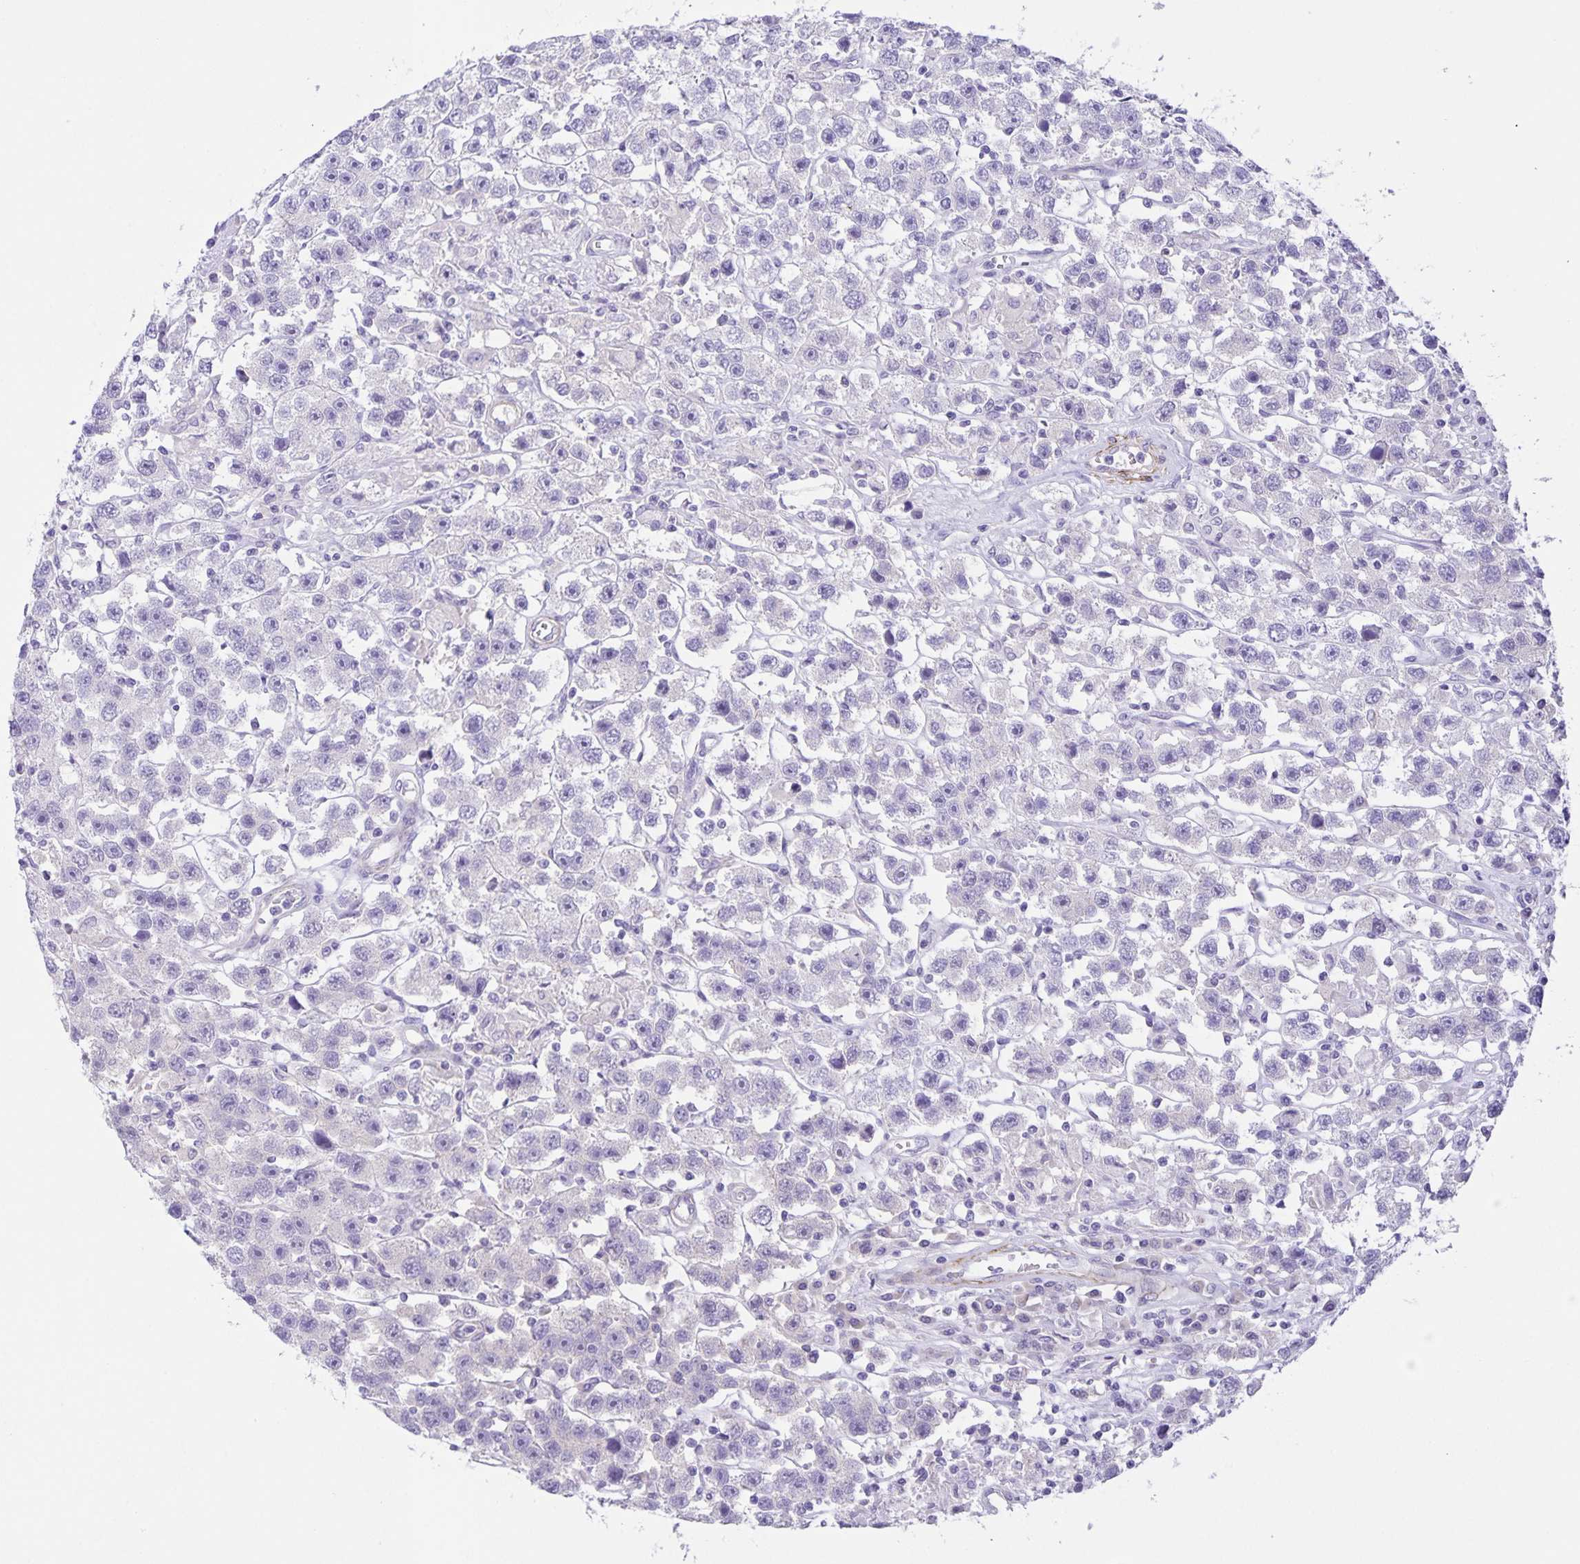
{"staining": {"intensity": "negative", "quantity": "none", "location": "none"}, "tissue": "testis cancer", "cell_type": "Tumor cells", "image_type": "cancer", "snomed": [{"axis": "morphology", "description": "Seminoma, NOS"}, {"axis": "topography", "description": "Testis"}], "caption": "A high-resolution histopathology image shows IHC staining of seminoma (testis), which exhibits no significant positivity in tumor cells. Nuclei are stained in blue.", "gene": "UBQLN3", "patient": {"sex": "male", "age": 45}}